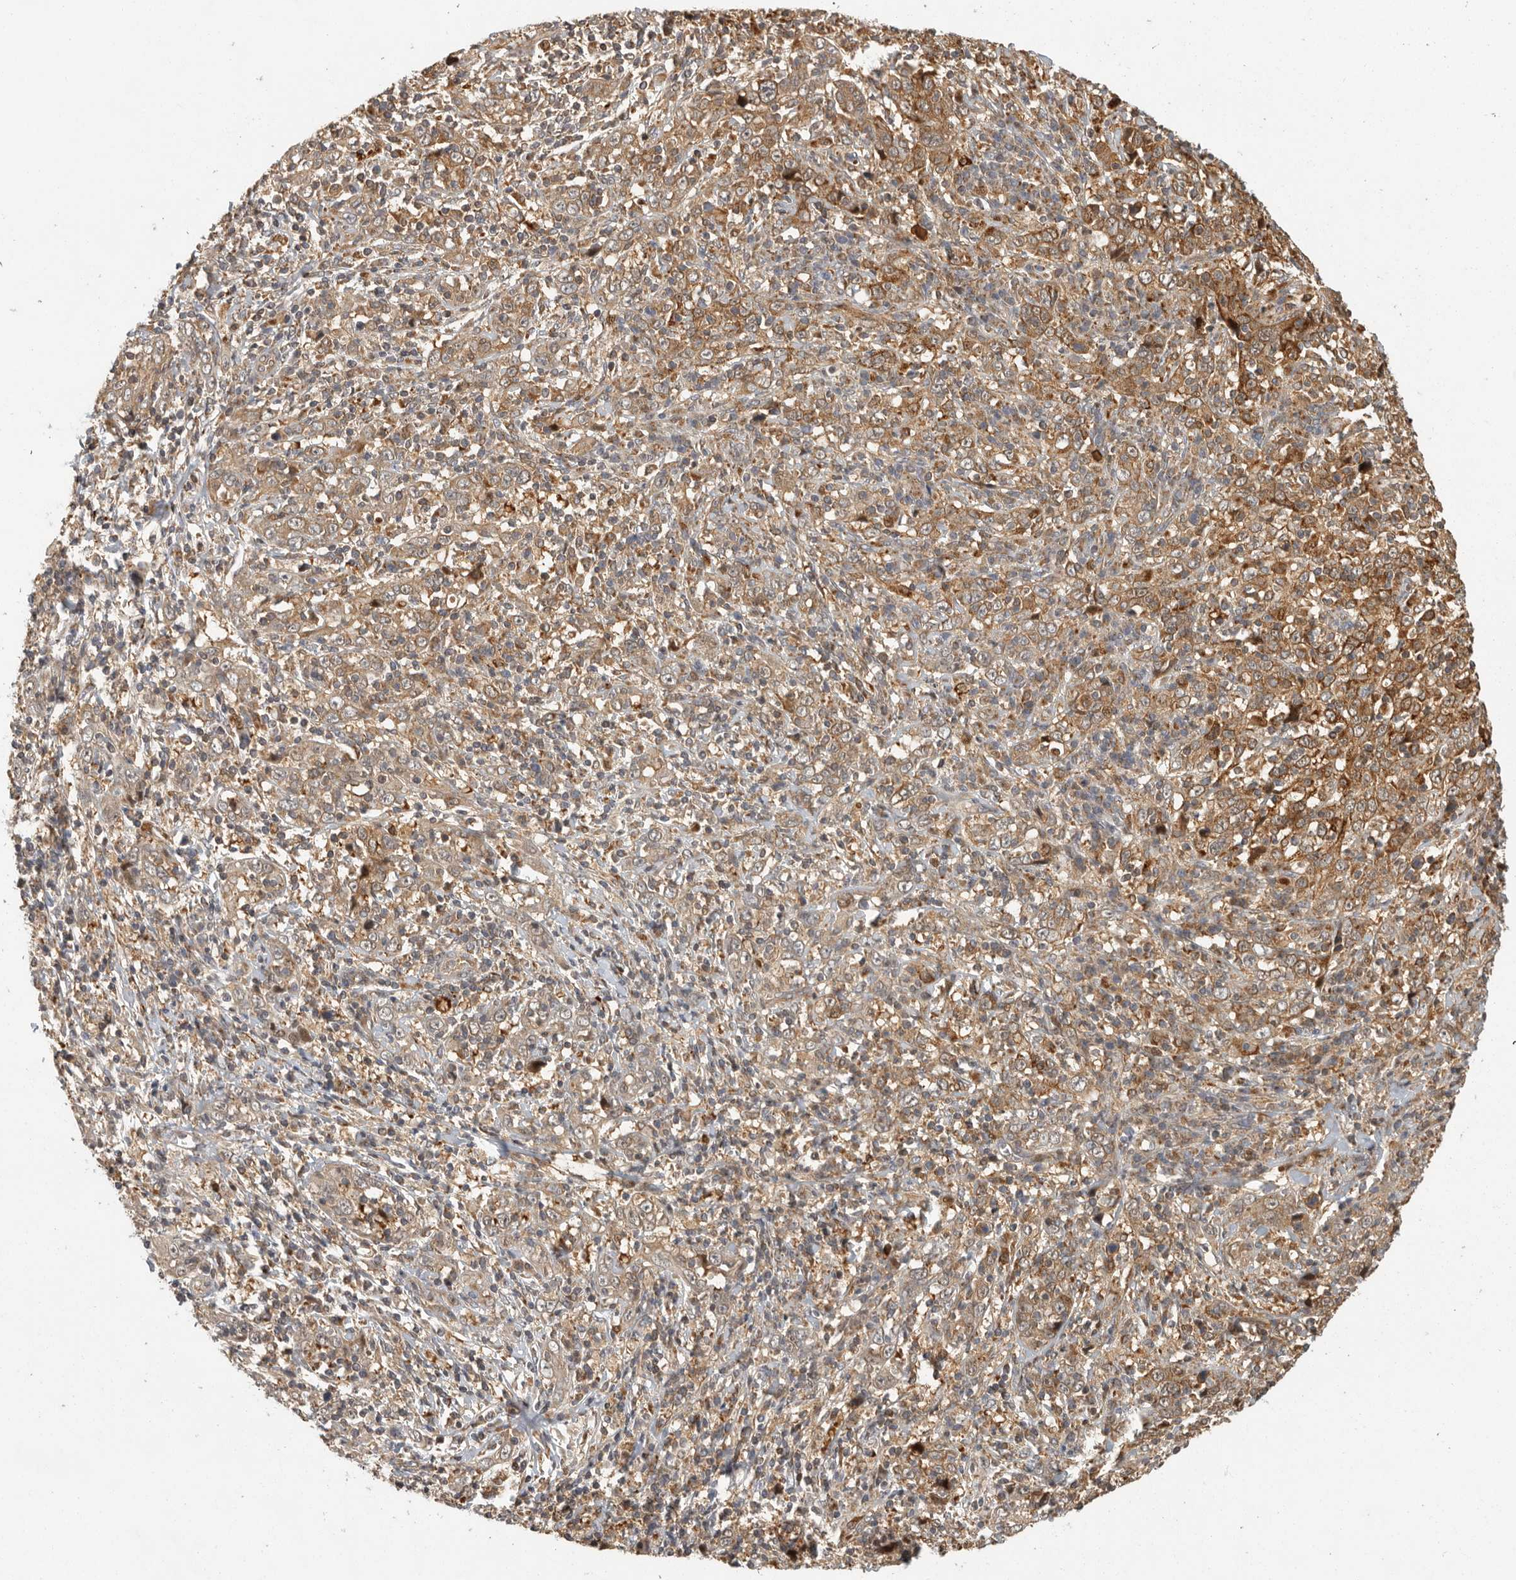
{"staining": {"intensity": "moderate", "quantity": ">75%", "location": "cytoplasmic/membranous"}, "tissue": "cervical cancer", "cell_type": "Tumor cells", "image_type": "cancer", "snomed": [{"axis": "morphology", "description": "Squamous cell carcinoma, NOS"}, {"axis": "topography", "description": "Cervix"}], "caption": "The micrograph demonstrates staining of squamous cell carcinoma (cervical), revealing moderate cytoplasmic/membranous protein expression (brown color) within tumor cells.", "gene": "SWT1", "patient": {"sex": "female", "age": 46}}